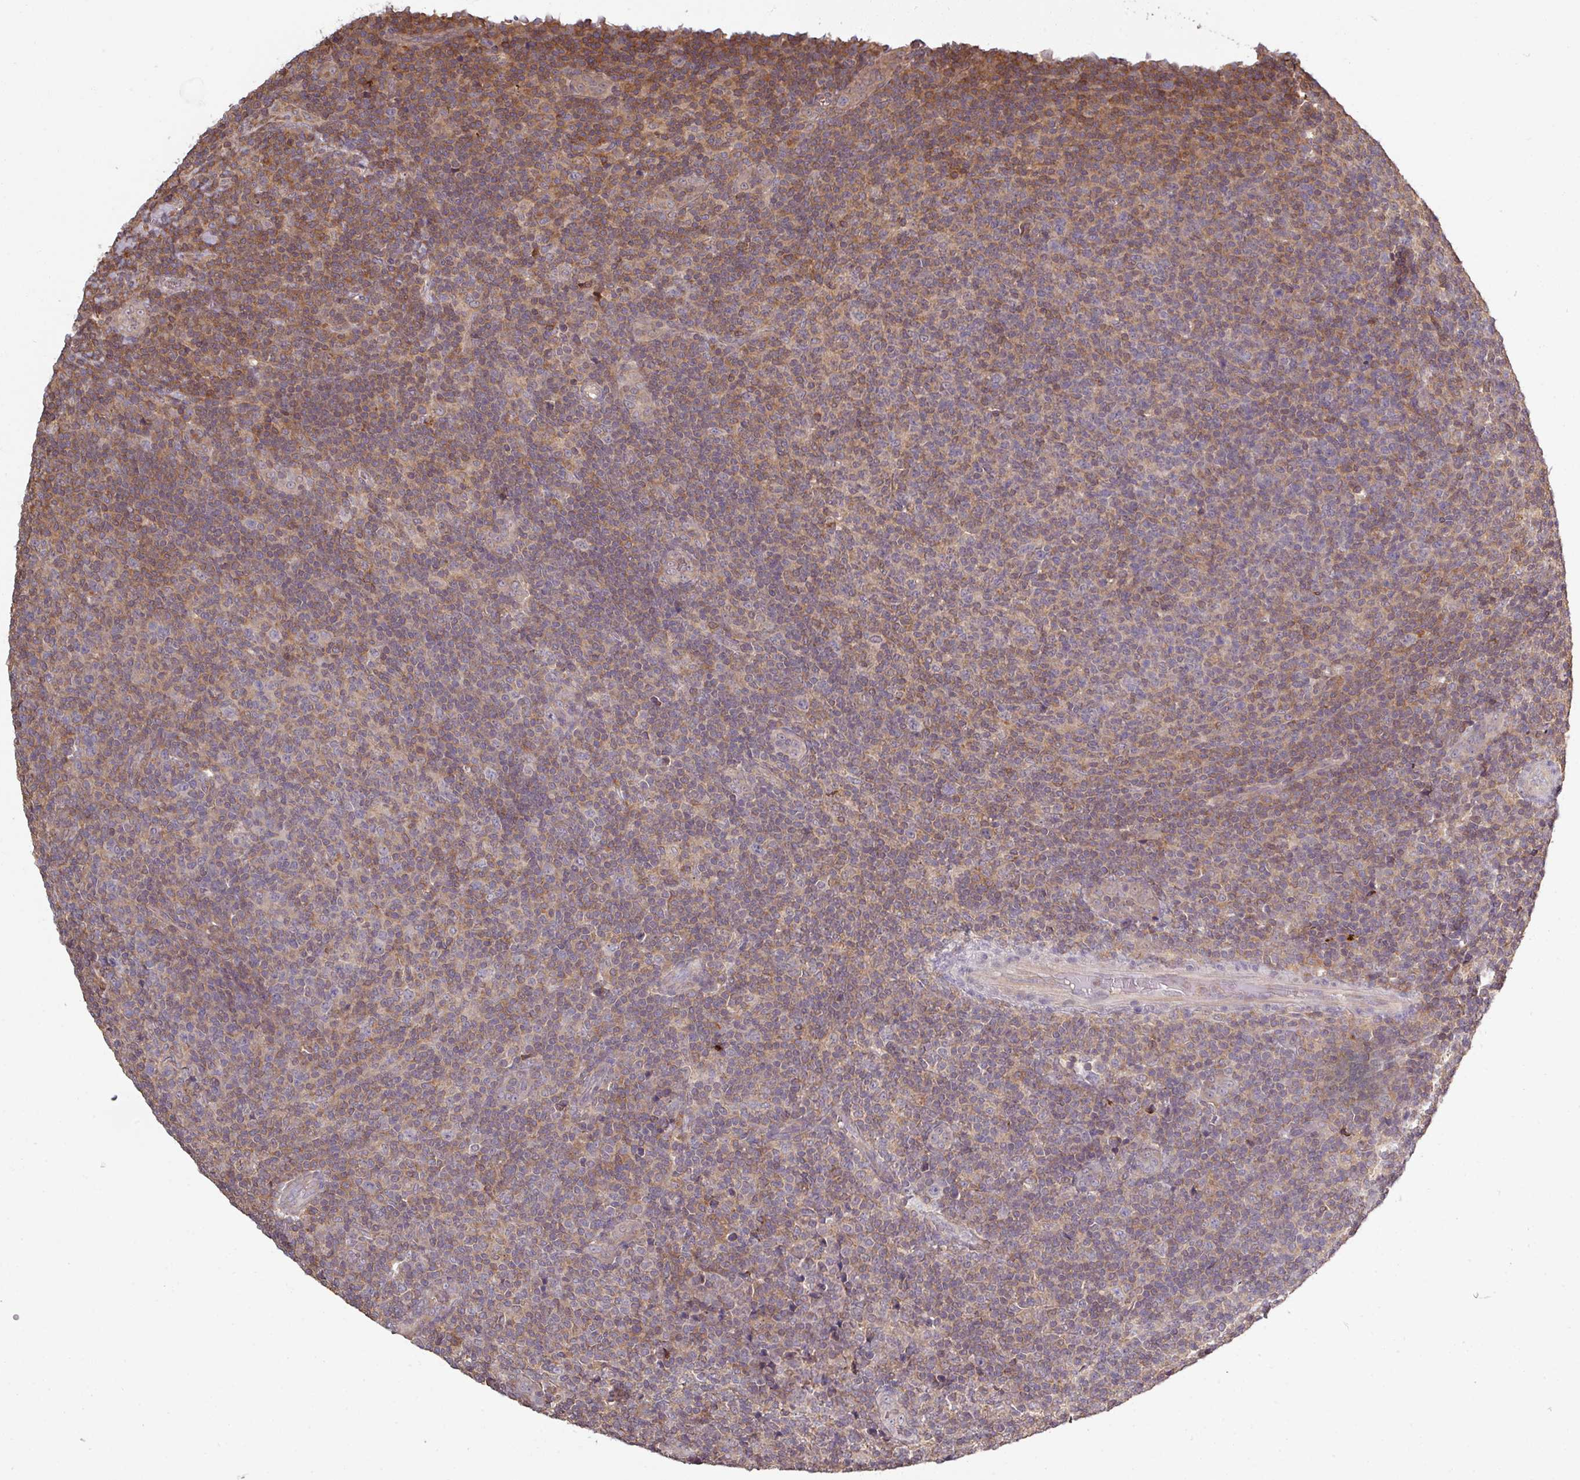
{"staining": {"intensity": "moderate", "quantity": "<25%", "location": "cytoplasmic/membranous"}, "tissue": "lymphoma", "cell_type": "Tumor cells", "image_type": "cancer", "snomed": [{"axis": "morphology", "description": "Malignant lymphoma, non-Hodgkin's type, Low grade"}, {"axis": "topography", "description": "Lymph node"}], "caption": "Protein staining of low-grade malignant lymphoma, non-Hodgkin's type tissue displays moderate cytoplasmic/membranous staining in about <25% of tumor cells.", "gene": "TUSC3", "patient": {"sex": "male", "age": 66}}